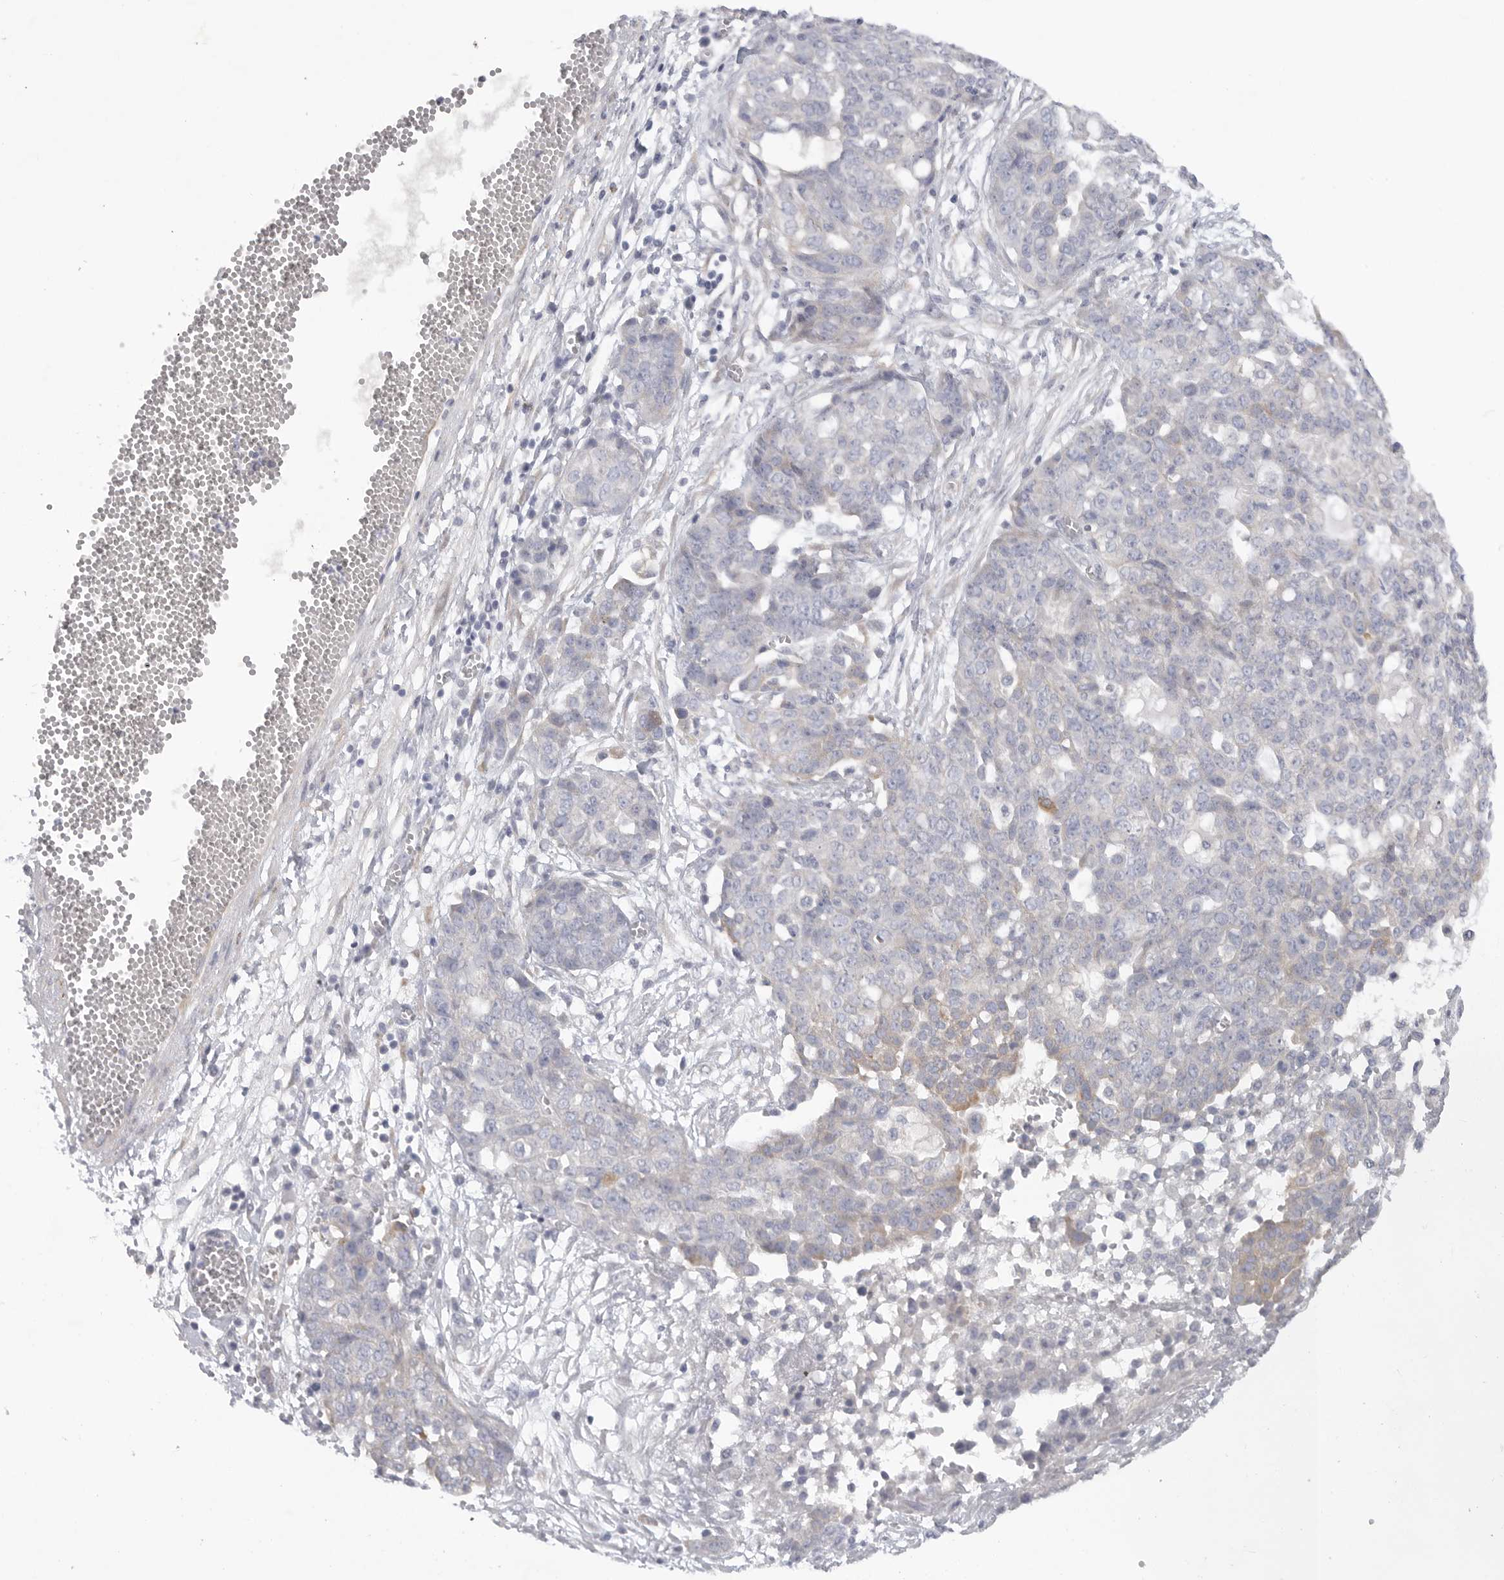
{"staining": {"intensity": "negative", "quantity": "none", "location": "none"}, "tissue": "ovarian cancer", "cell_type": "Tumor cells", "image_type": "cancer", "snomed": [{"axis": "morphology", "description": "Cystadenocarcinoma, serous, NOS"}, {"axis": "topography", "description": "Soft tissue"}, {"axis": "topography", "description": "Ovary"}], "caption": "An immunohistochemistry (IHC) micrograph of ovarian serous cystadenocarcinoma is shown. There is no staining in tumor cells of ovarian serous cystadenocarcinoma.", "gene": "ELP3", "patient": {"sex": "female", "age": 57}}